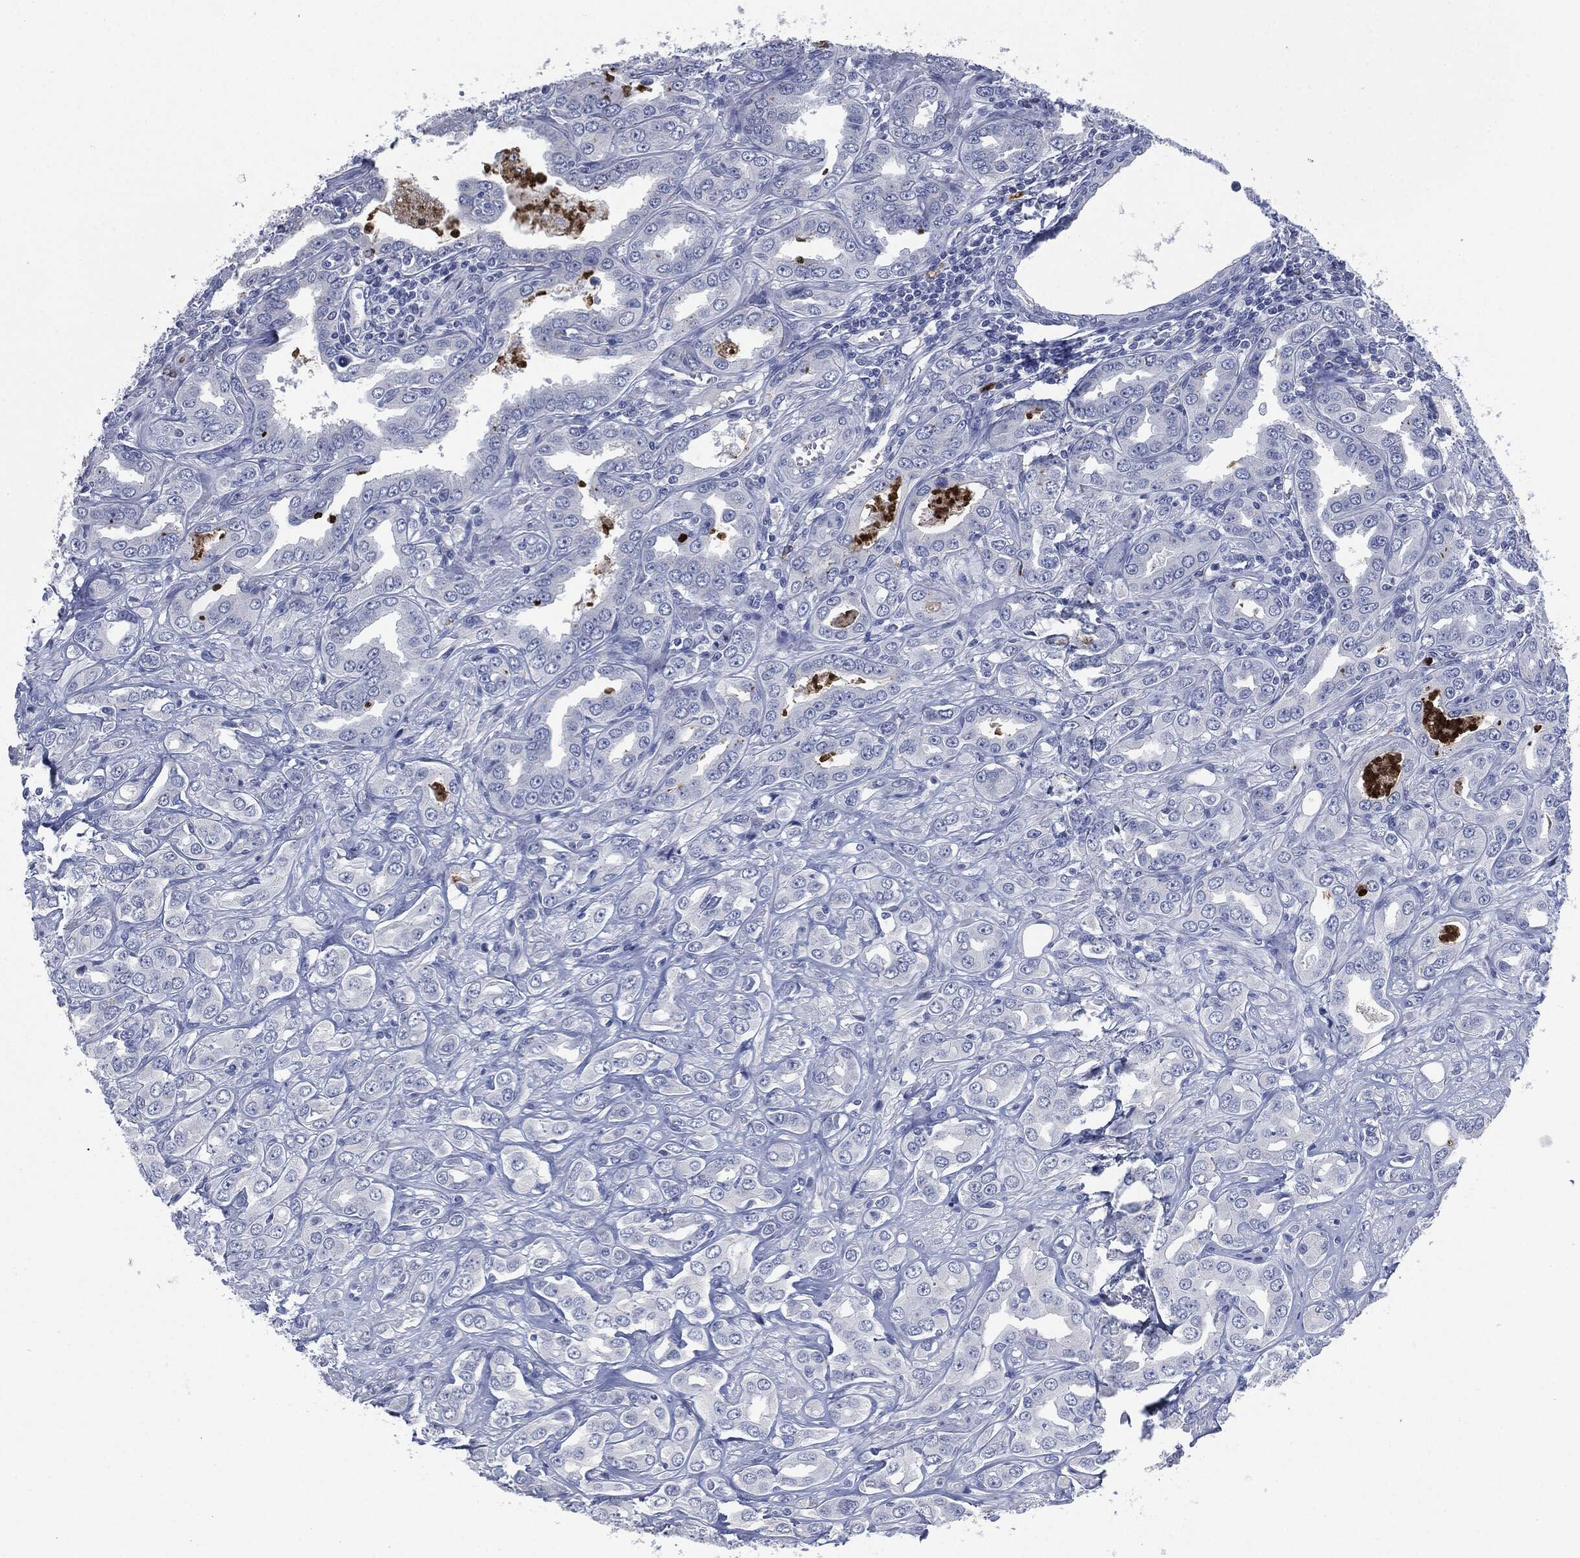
{"staining": {"intensity": "negative", "quantity": "none", "location": "none"}, "tissue": "prostate cancer", "cell_type": "Tumor cells", "image_type": "cancer", "snomed": [{"axis": "morphology", "description": "Adenocarcinoma, NOS"}, {"axis": "topography", "description": "Prostate and seminal vesicle, NOS"}, {"axis": "topography", "description": "Prostate"}], "caption": "A high-resolution micrograph shows IHC staining of prostate cancer, which reveals no significant staining in tumor cells.", "gene": "CEACAM8", "patient": {"sex": "male", "age": 69}}